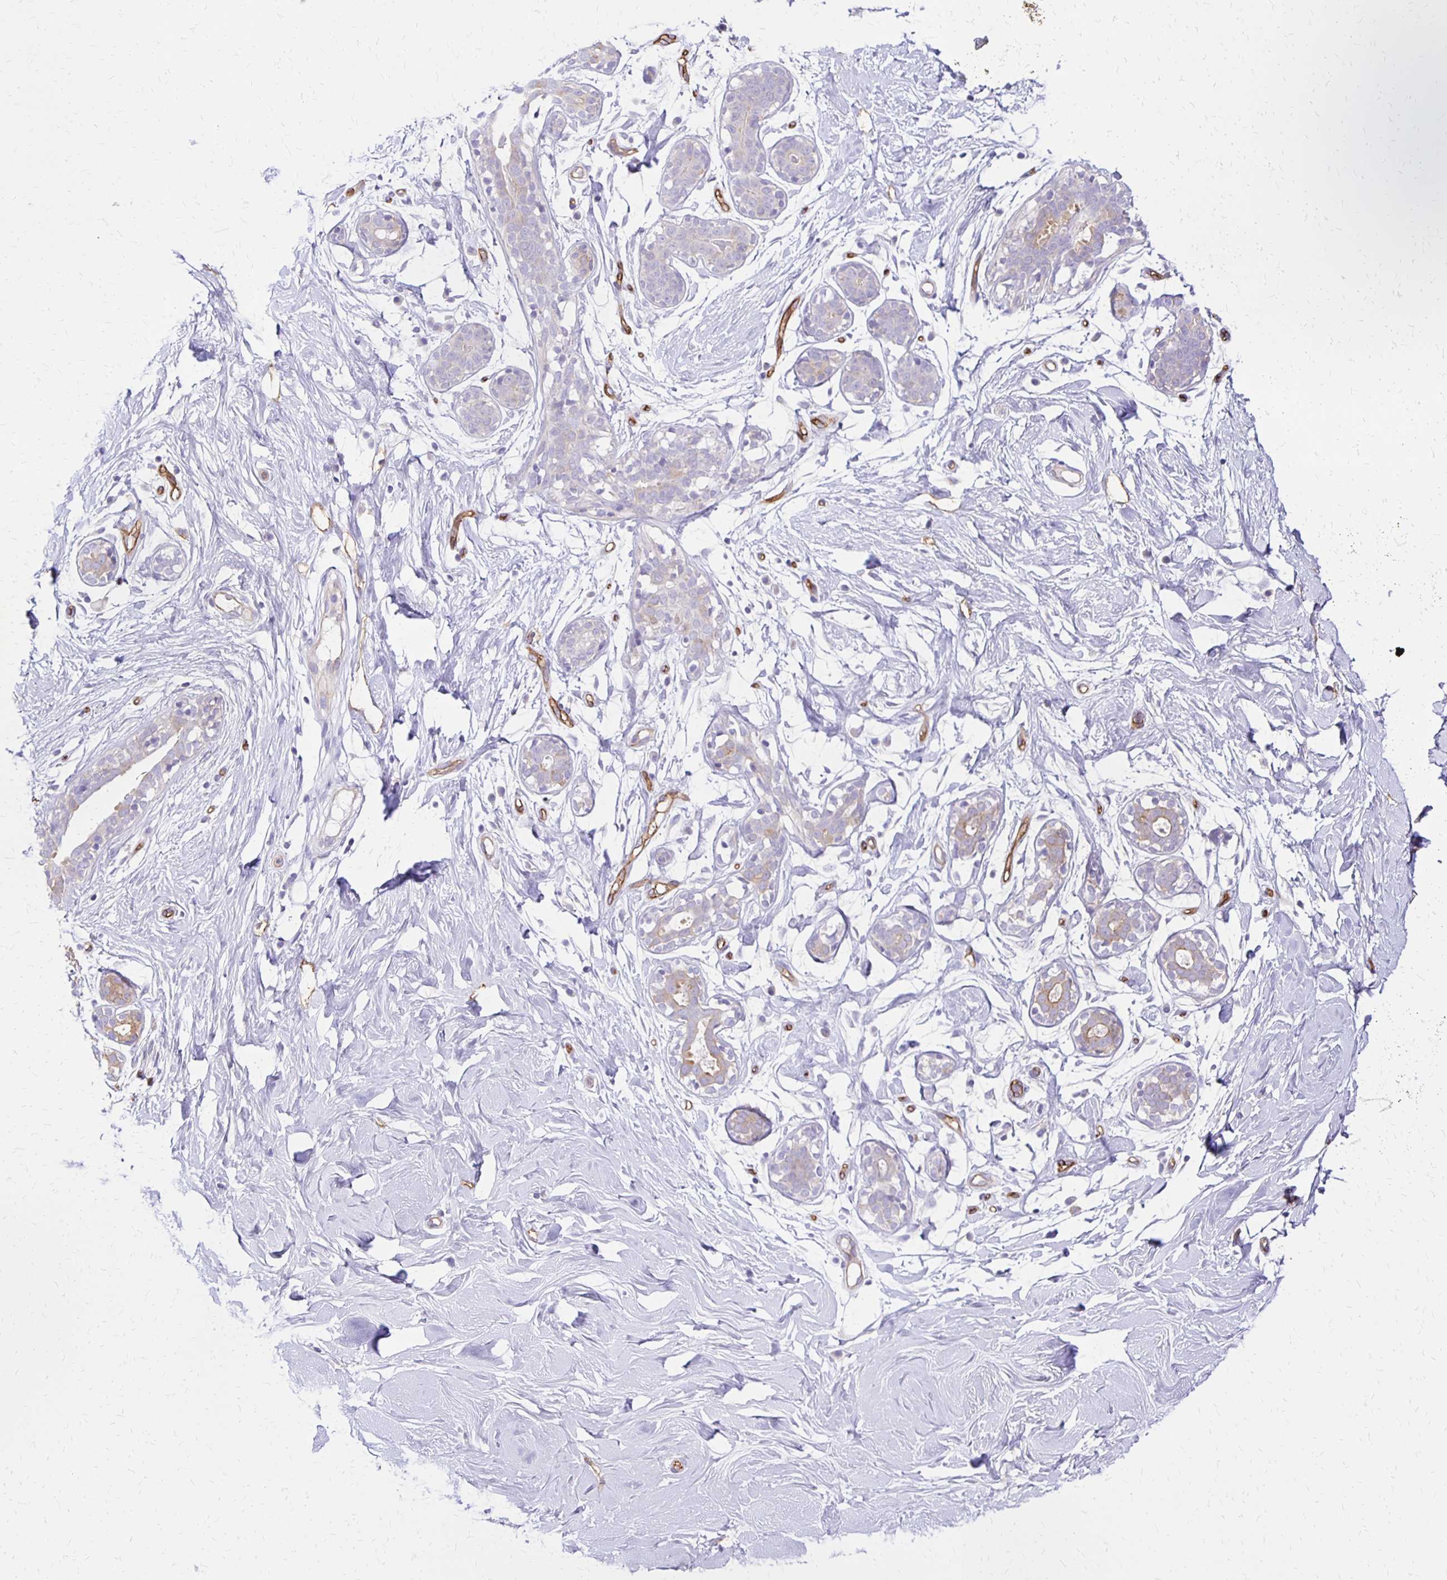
{"staining": {"intensity": "negative", "quantity": "none", "location": "none"}, "tissue": "breast", "cell_type": "Adipocytes", "image_type": "normal", "snomed": [{"axis": "morphology", "description": "Normal tissue, NOS"}, {"axis": "topography", "description": "Breast"}], "caption": "Immunohistochemistry of normal human breast exhibits no expression in adipocytes.", "gene": "TTYH1", "patient": {"sex": "female", "age": 27}}